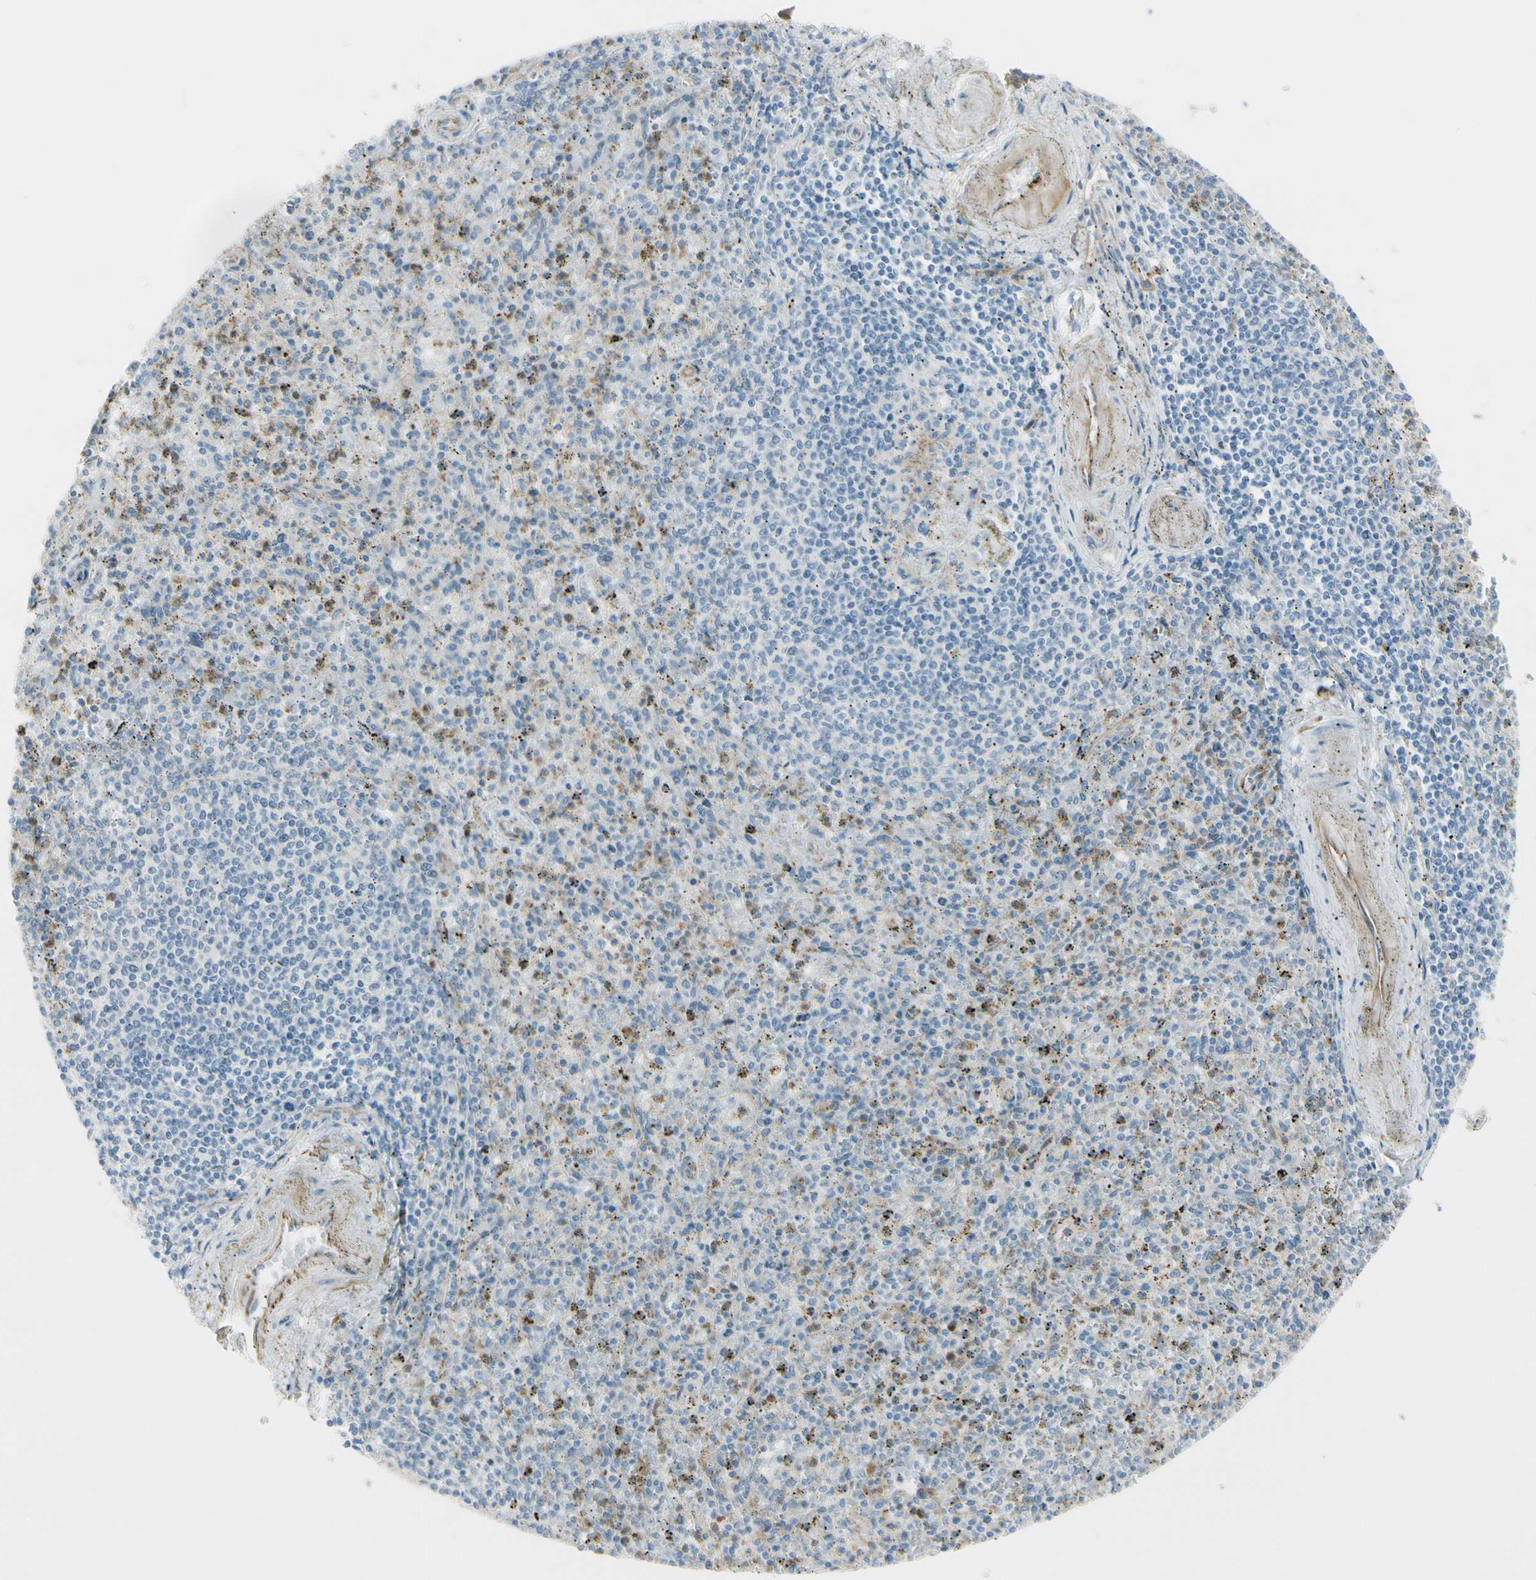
{"staining": {"intensity": "weak", "quantity": "25%-75%", "location": "cytoplasmic/membranous"}, "tissue": "spleen", "cell_type": "Cells in red pulp", "image_type": "normal", "snomed": [{"axis": "morphology", "description": "Normal tissue, NOS"}, {"axis": "topography", "description": "Spleen"}], "caption": "Immunohistochemical staining of normal spleen exhibits 25%-75% levels of weak cytoplasmic/membranous protein staining in approximately 25%-75% of cells in red pulp. Immunohistochemistry (ihc) stains the protein in brown and the nuclei are stained blue.", "gene": "TJP1", "patient": {"sex": "male", "age": 72}}